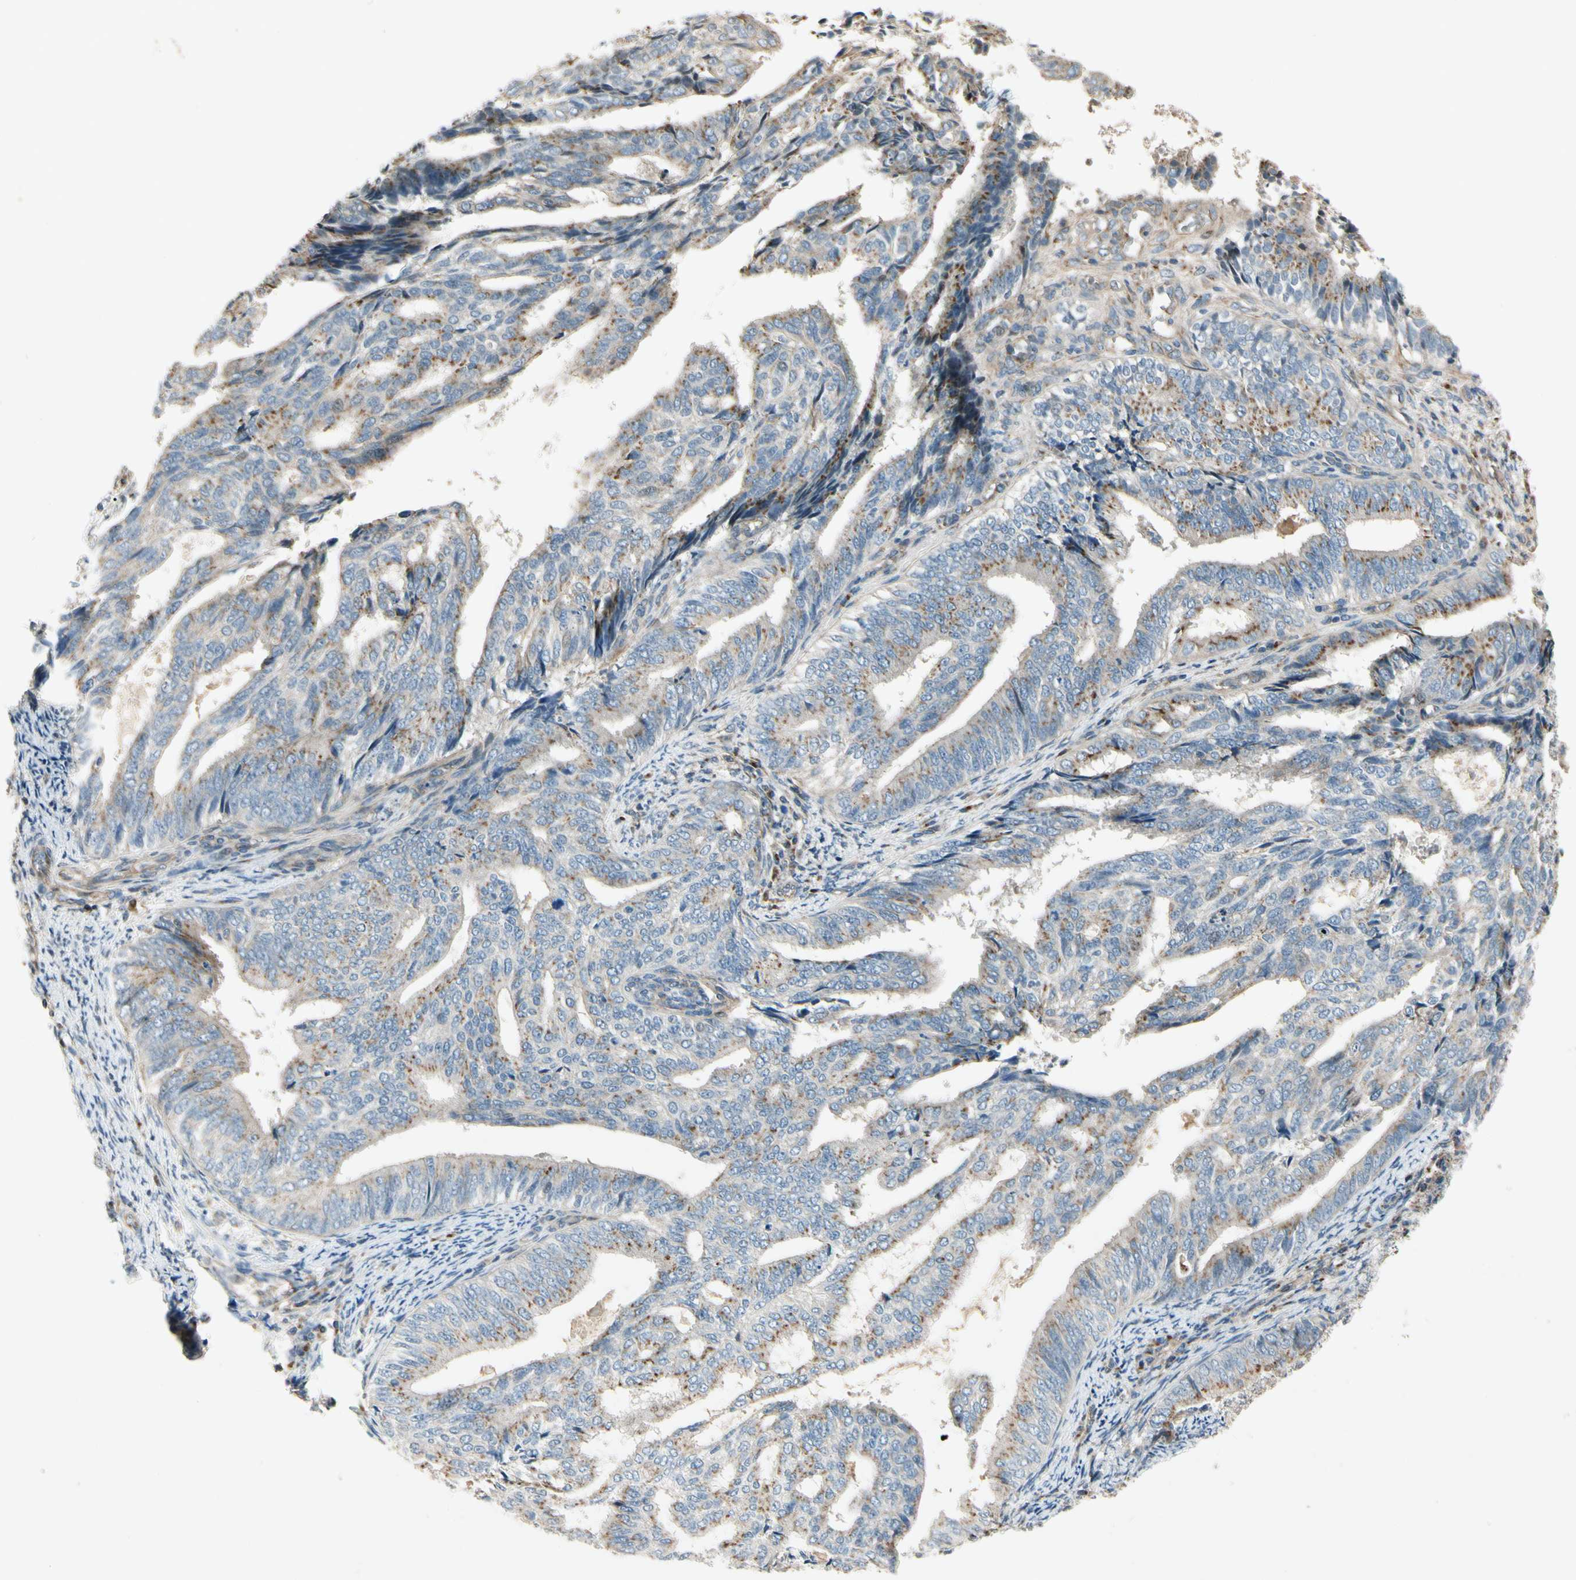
{"staining": {"intensity": "strong", "quantity": "25%-75%", "location": "cytoplasmic/membranous"}, "tissue": "endometrial cancer", "cell_type": "Tumor cells", "image_type": "cancer", "snomed": [{"axis": "morphology", "description": "Adenocarcinoma, NOS"}, {"axis": "topography", "description": "Endometrium"}], "caption": "Human endometrial adenocarcinoma stained for a protein (brown) displays strong cytoplasmic/membranous positive staining in about 25%-75% of tumor cells.", "gene": "ABCA3", "patient": {"sex": "female", "age": 58}}